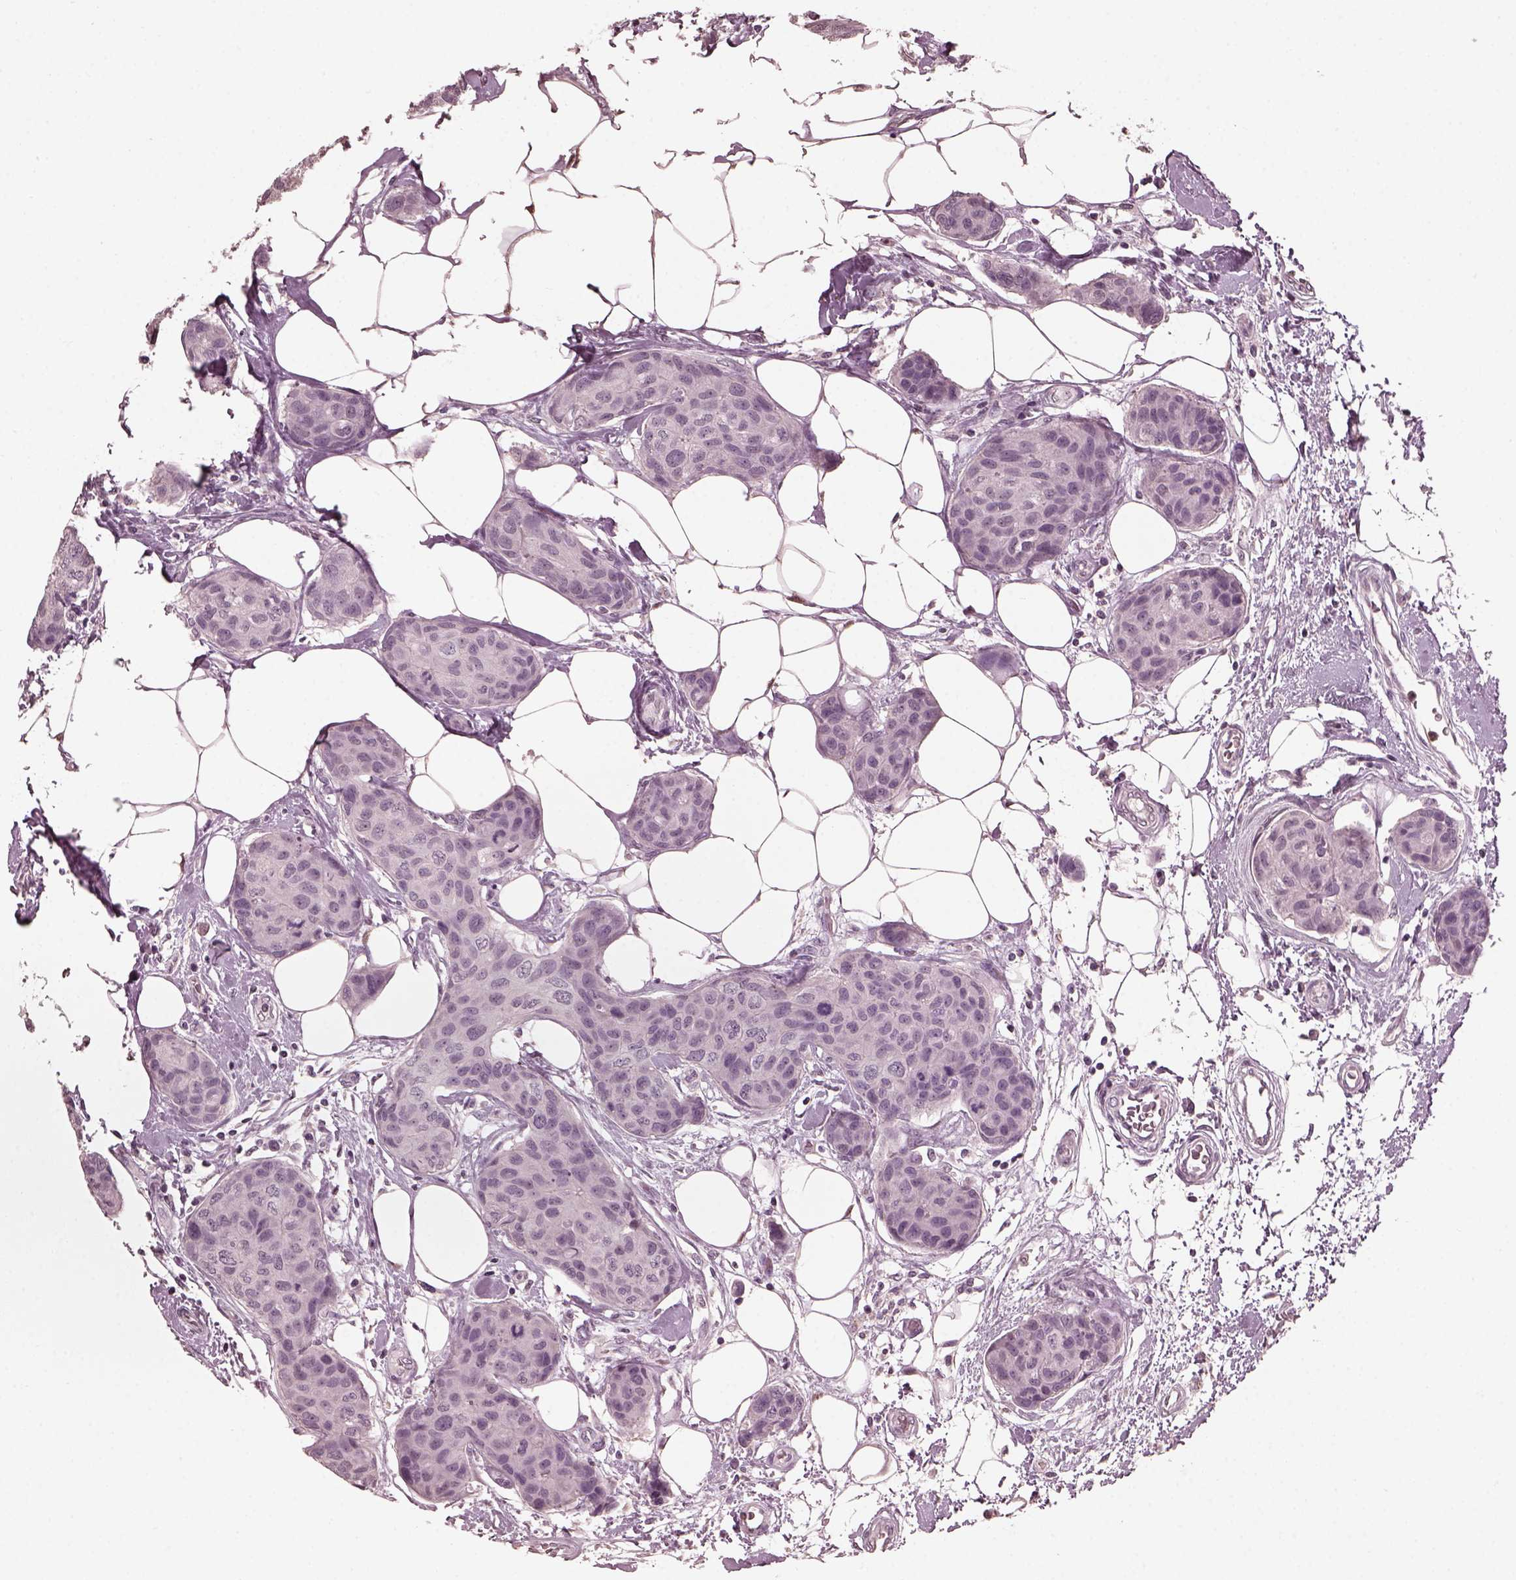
{"staining": {"intensity": "negative", "quantity": "none", "location": "none"}, "tissue": "breast cancer", "cell_type": "Tumor cells", "image_type": "cancer", "snomed": [{"axis": "morphology", "description": "Duct carcinoma"}, {"axis": "topography", "description": "Breast"}], "caption": "There is no significant expression in tumor cells of breast cancer.", "gene": "TSKS", "patient": {"sex": "female", "age": 80}}